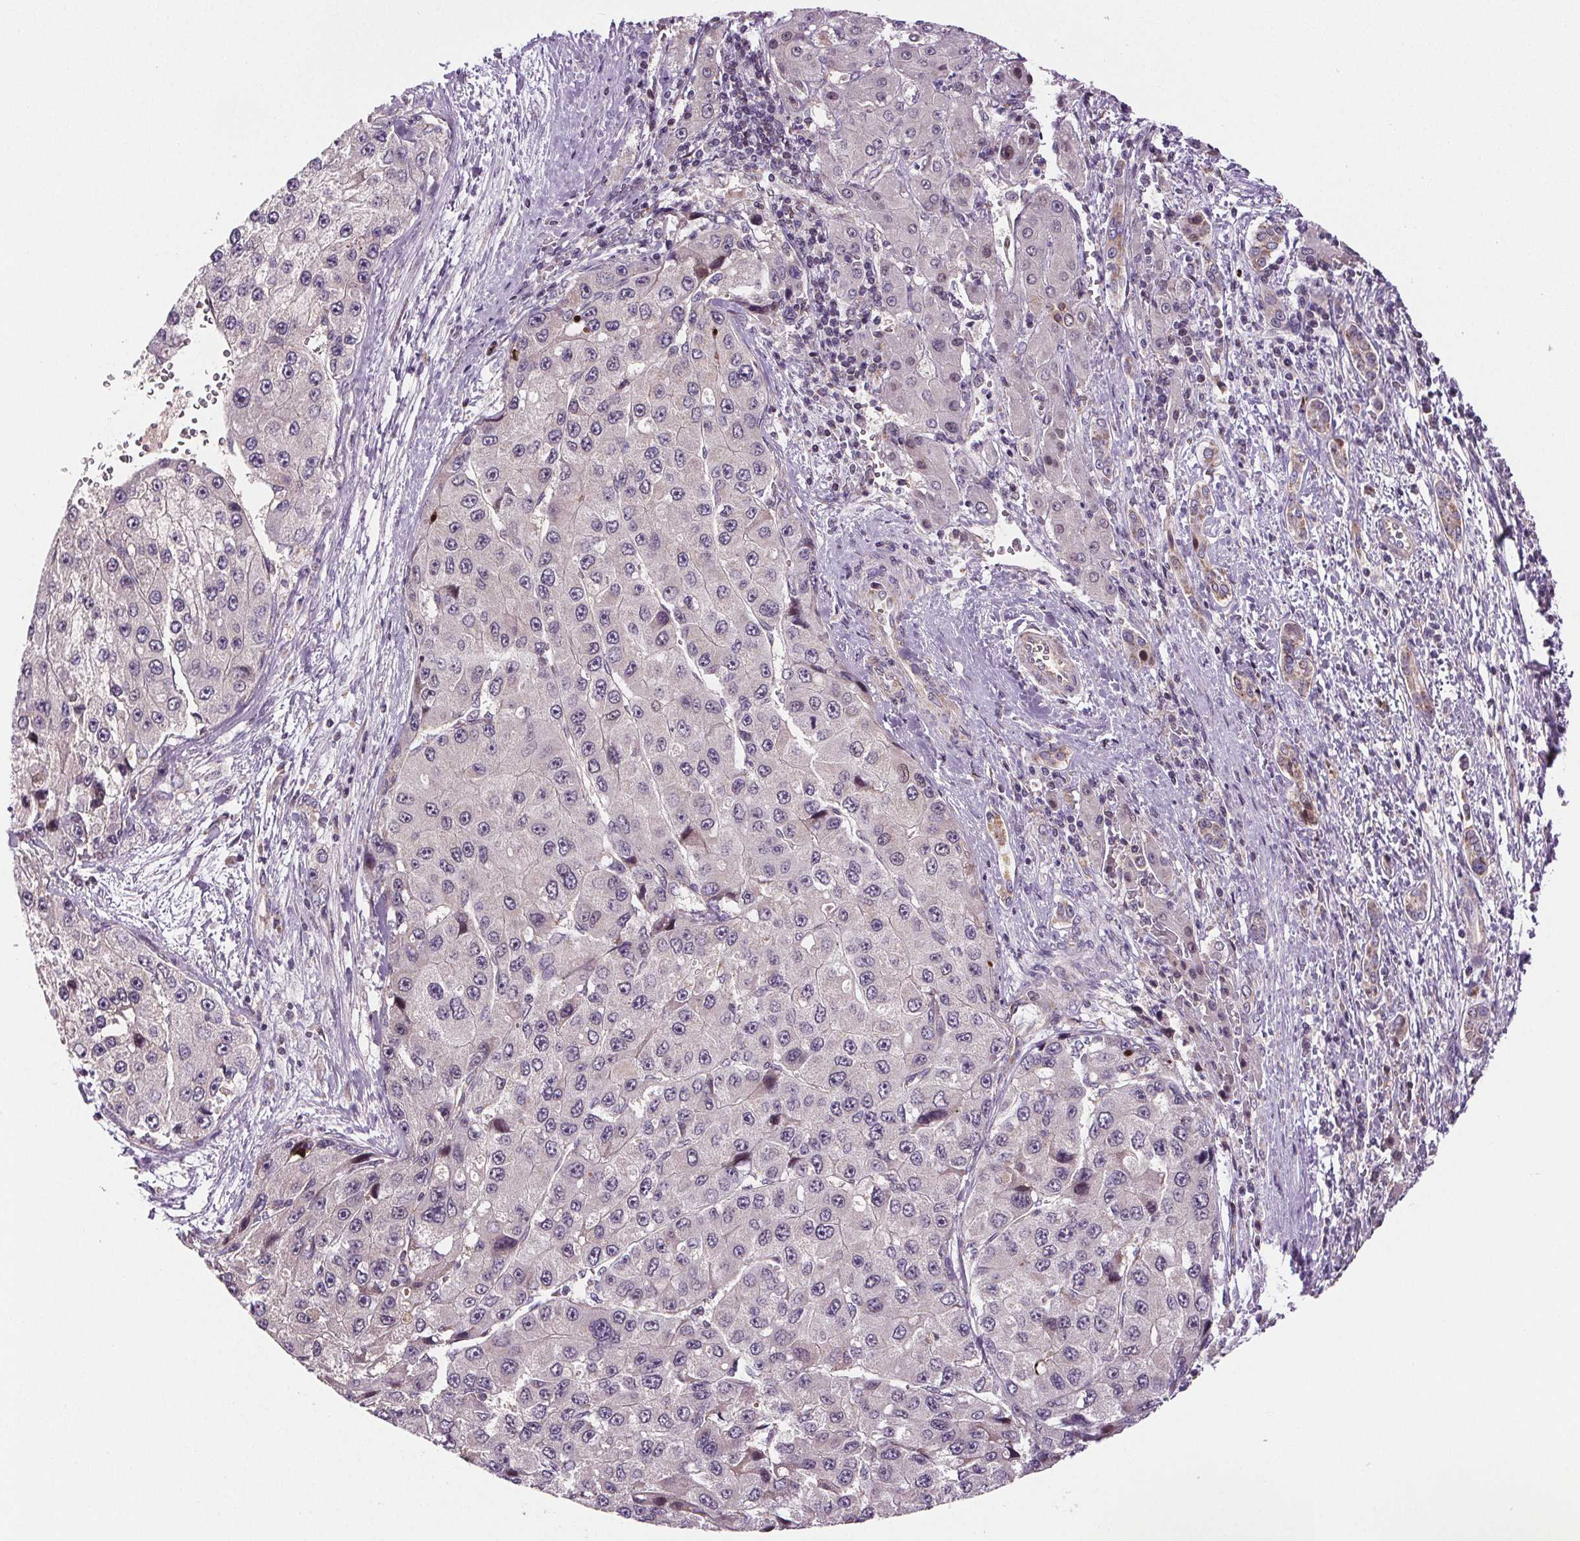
{"staining": {"intensity": "negative", "quantity": "none", "location": "none"}, "tissue": "liver cancer", "cell_type": "Tumor cells", "image_type": "cancer", "snomed": [{"axis": "morphology", "description": "Carcinoma, Hepatocellular, NOS"}, {"axis": "topography", "description": "Liver"}], "caption": "Immunohistochemistry (IHC) image of human hepatocellular carcinoma (liver) stained for a protein (brown), which displays no staining in tumor cells. Brightfield microscopy of IHC stained with DAB (3,3'-diaminobenzidine) (brown) and hematoxylin (blue), captured at high magnification.", "gene": "SUCLA2", "patient": {"sex": "female", "age": 73}}